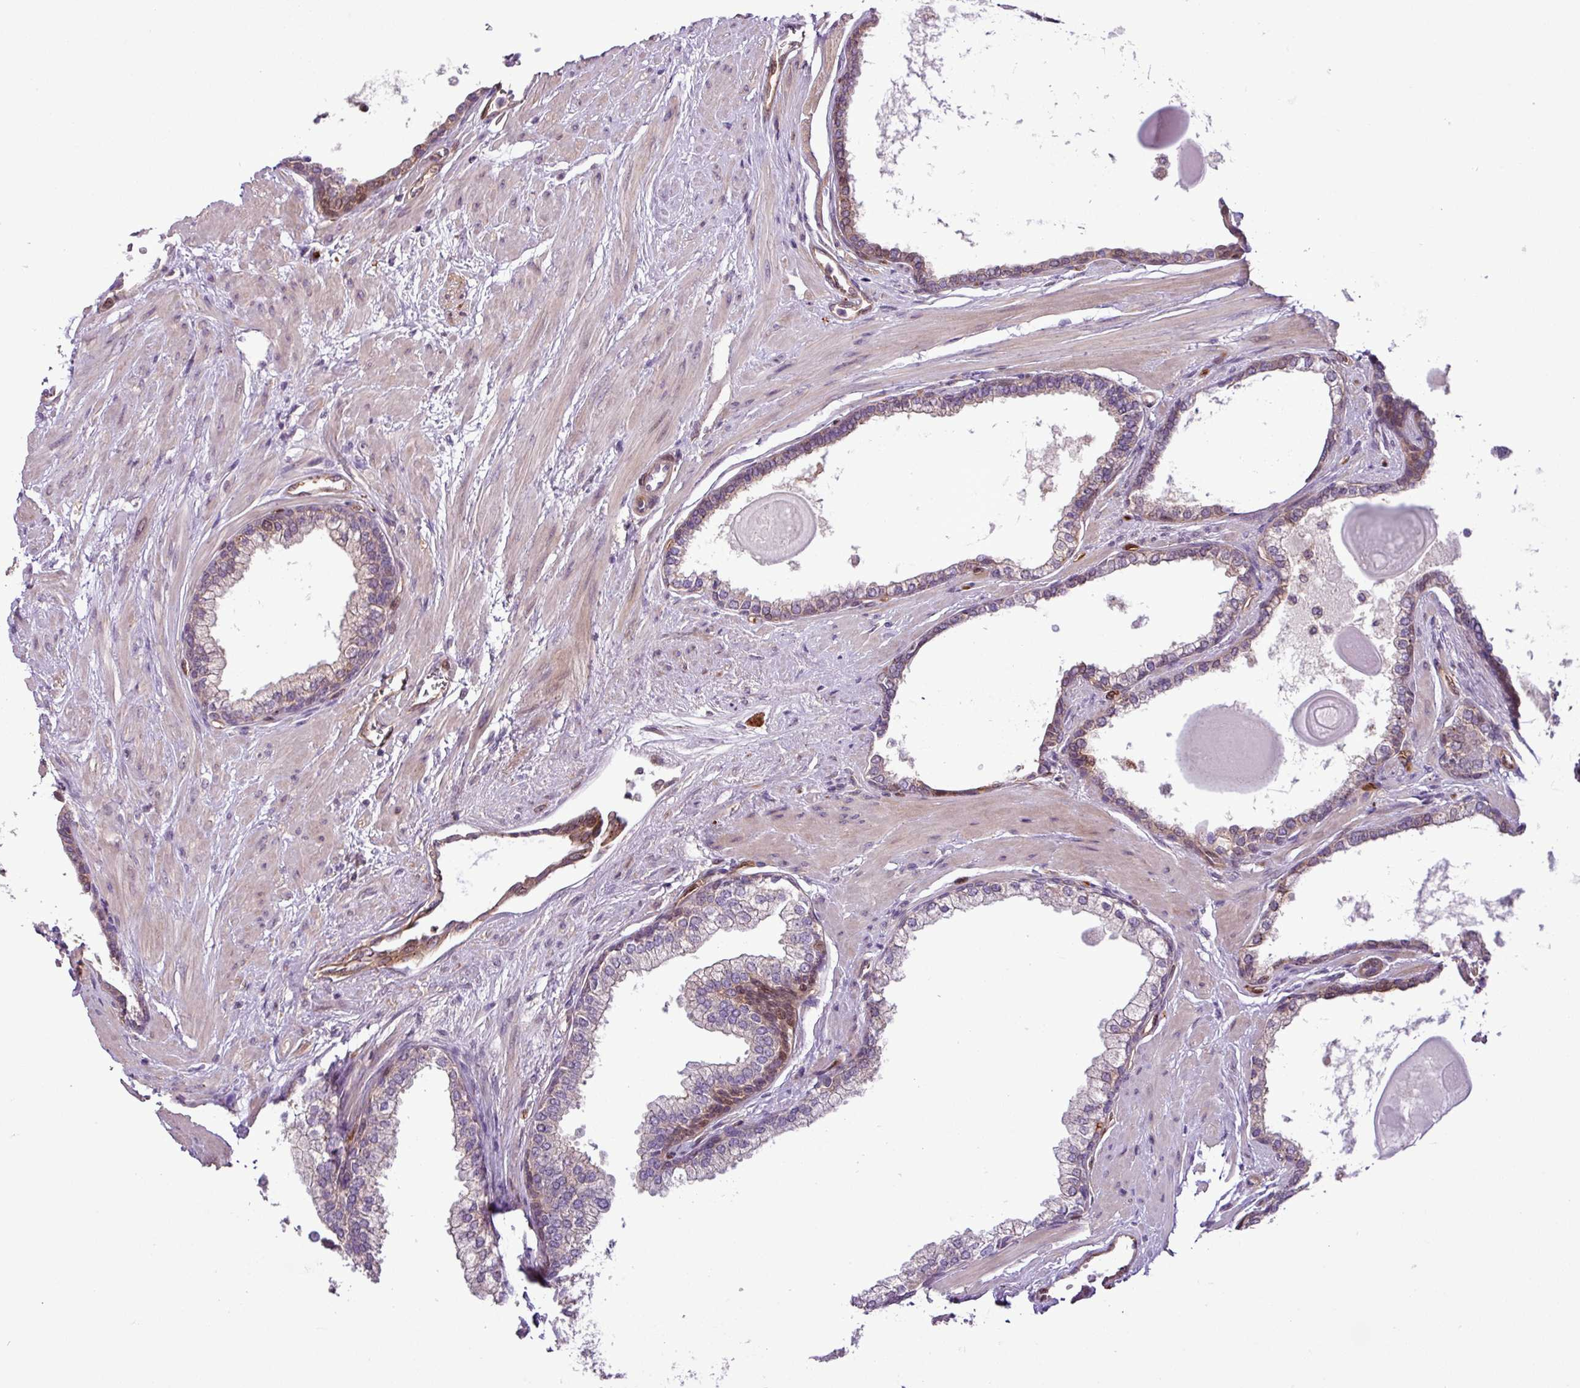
{"staining": {"intensity": "moderate", "quantity": "25%-75%", "location": "cytoplasmic/membranous,nuclear"}, "tissue": "prostate", "cell_type": "Glandular cells", "image_type": "normal", "snomed": [{"axis": "morphology", "description": "Normal tissue, NOS"}, {"axis": "topography", "description": "Prostate"}], "caption": "Prostate stained for a protein (brown) displays moderate cytoplasmic/membranous,nuclear positive staining in about 25%-75% of glandular cells.", "gene": "CARHSP1", "patient": {"sex": "male", "age": 57}}